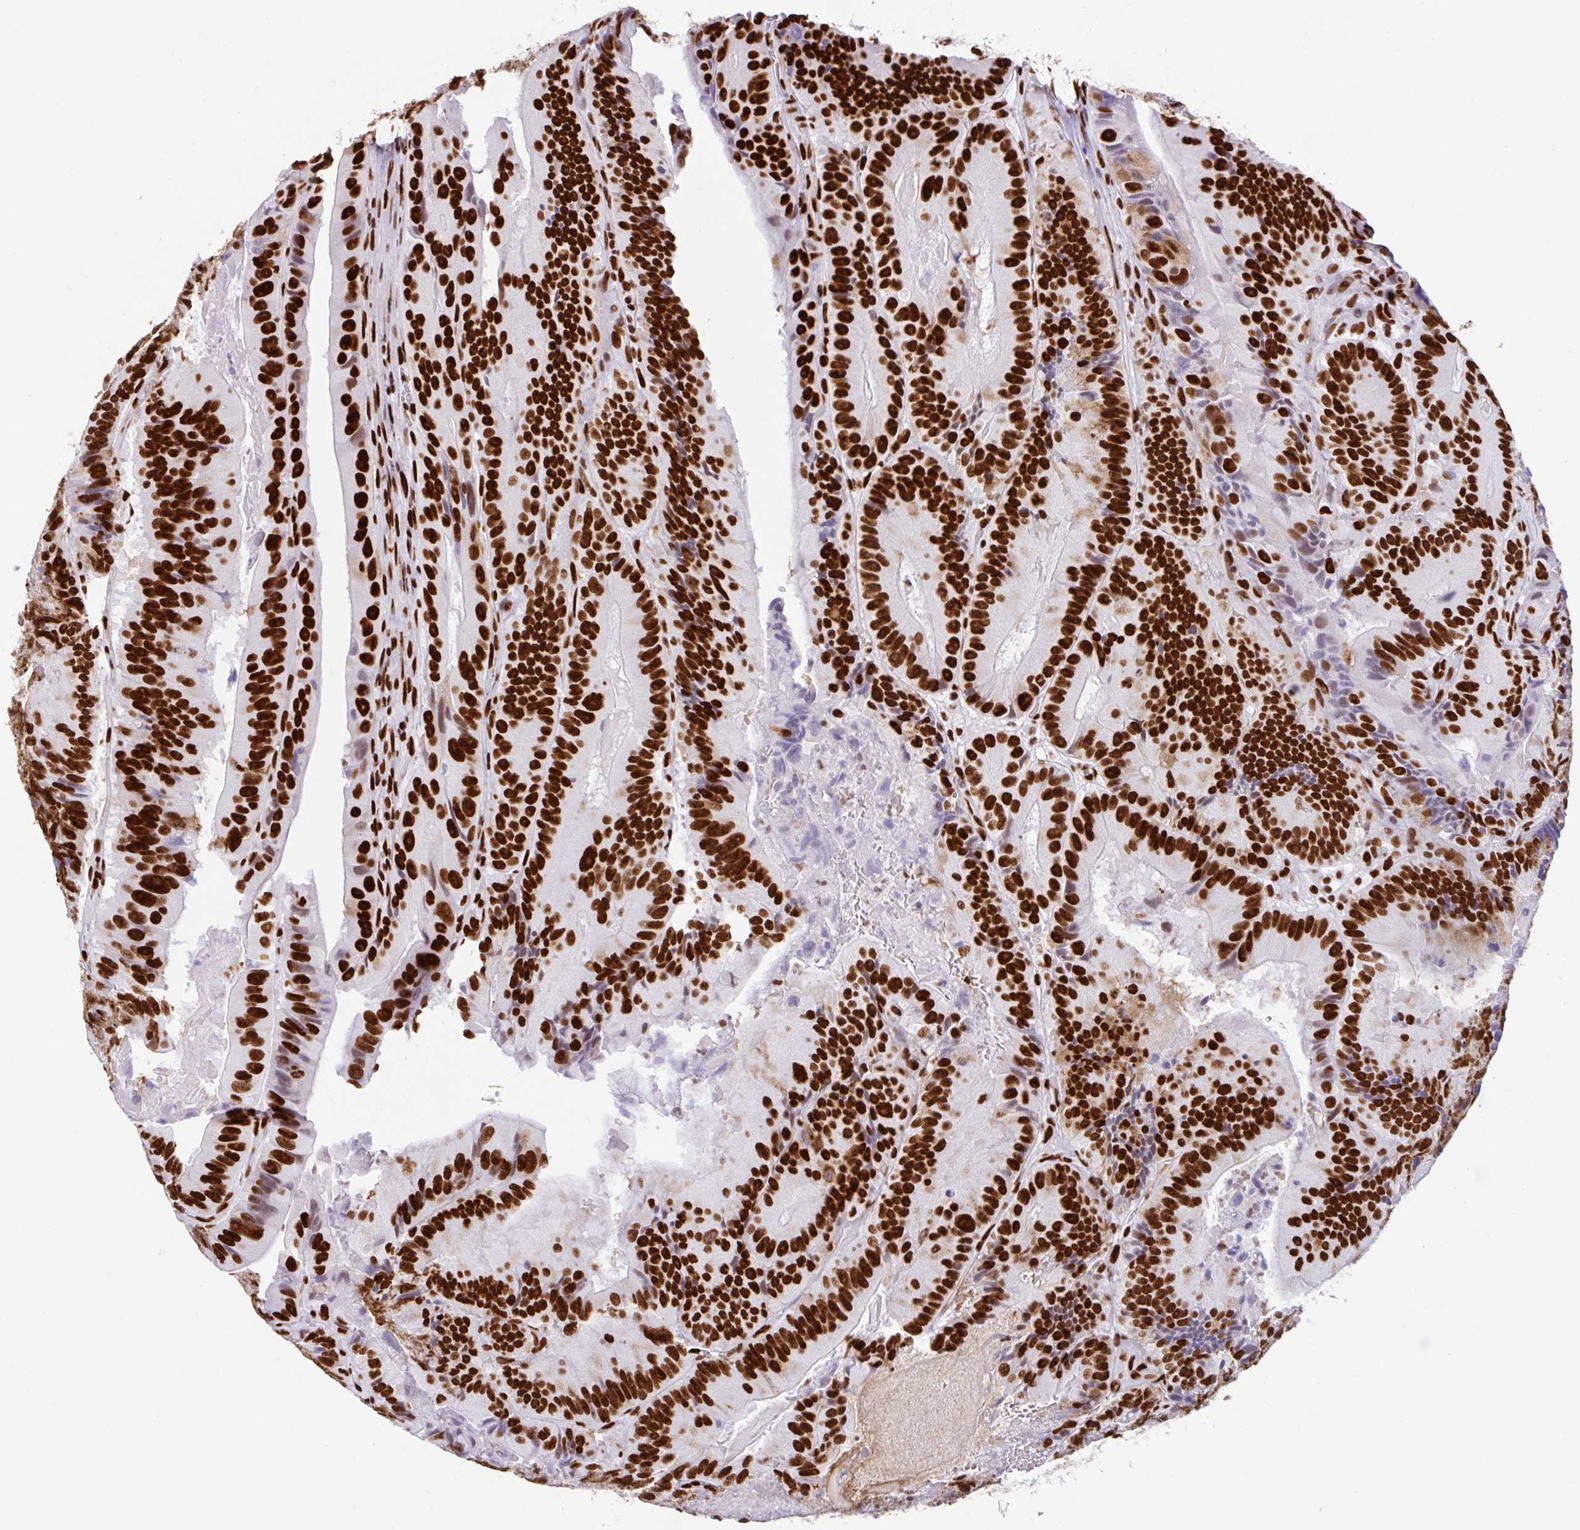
{"staining": {"intensity": "strong", "quantity": ">75%", "location": "nuclear"}, "tissue": "colorectal cancer", "cell_type": "Tumor cells", "image_type": "cancer", "snomed": [{"axis": "morphology", "description": "Adenocarcinoma, NOS"}, {"axis": "topography", "description": "Colon"}], "caption": "Protein analysis of adenocarcinoma (colorectal) tissue reveals strong nuclear staining in approximately >75% of tumor cells. Ihc stains the protein of interest in brown and the nuclei are stained blue.", "gene": "KHDRBS1", "patient": {"sex": "female", "age": 86}}